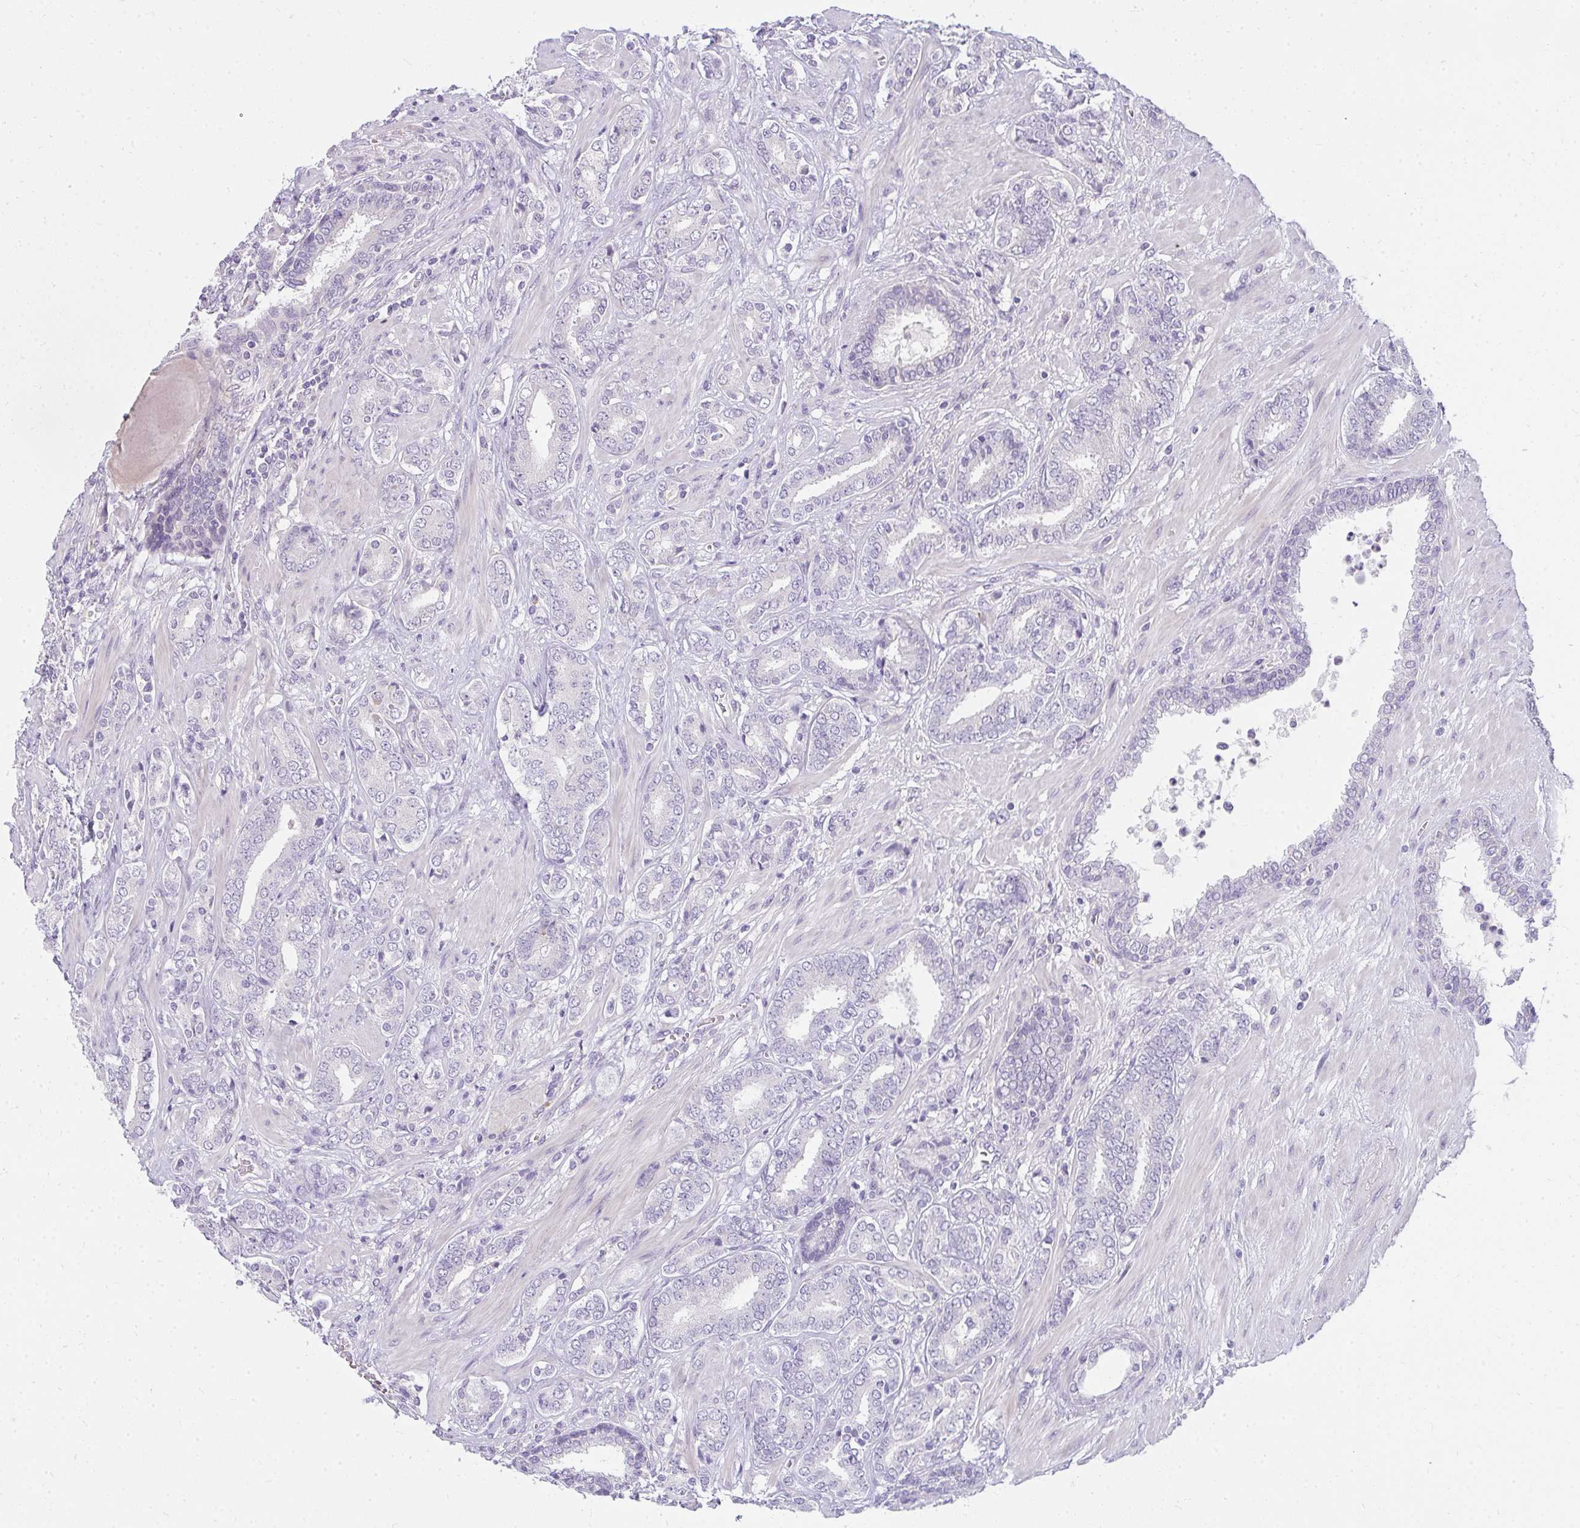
{"staining": {"intensity": "negative", "quantity": "none", "location": "none"}, "tissue": "prostate cancer", "cell_type": "Tumor cells", "image_type": "cancer", "snomed": [{"axis": "morphology", "description": "Adenocarcinoma, High grade"}, {"axis": "topography", "description": "Prostate"}], "caption": "Photomicrograph shows no significant protein expression in tumor cells of prostate high-grade adenocarcinoma.", "gene": "PPP1R3G", "patient": {"sex": "male", "age": 62}}